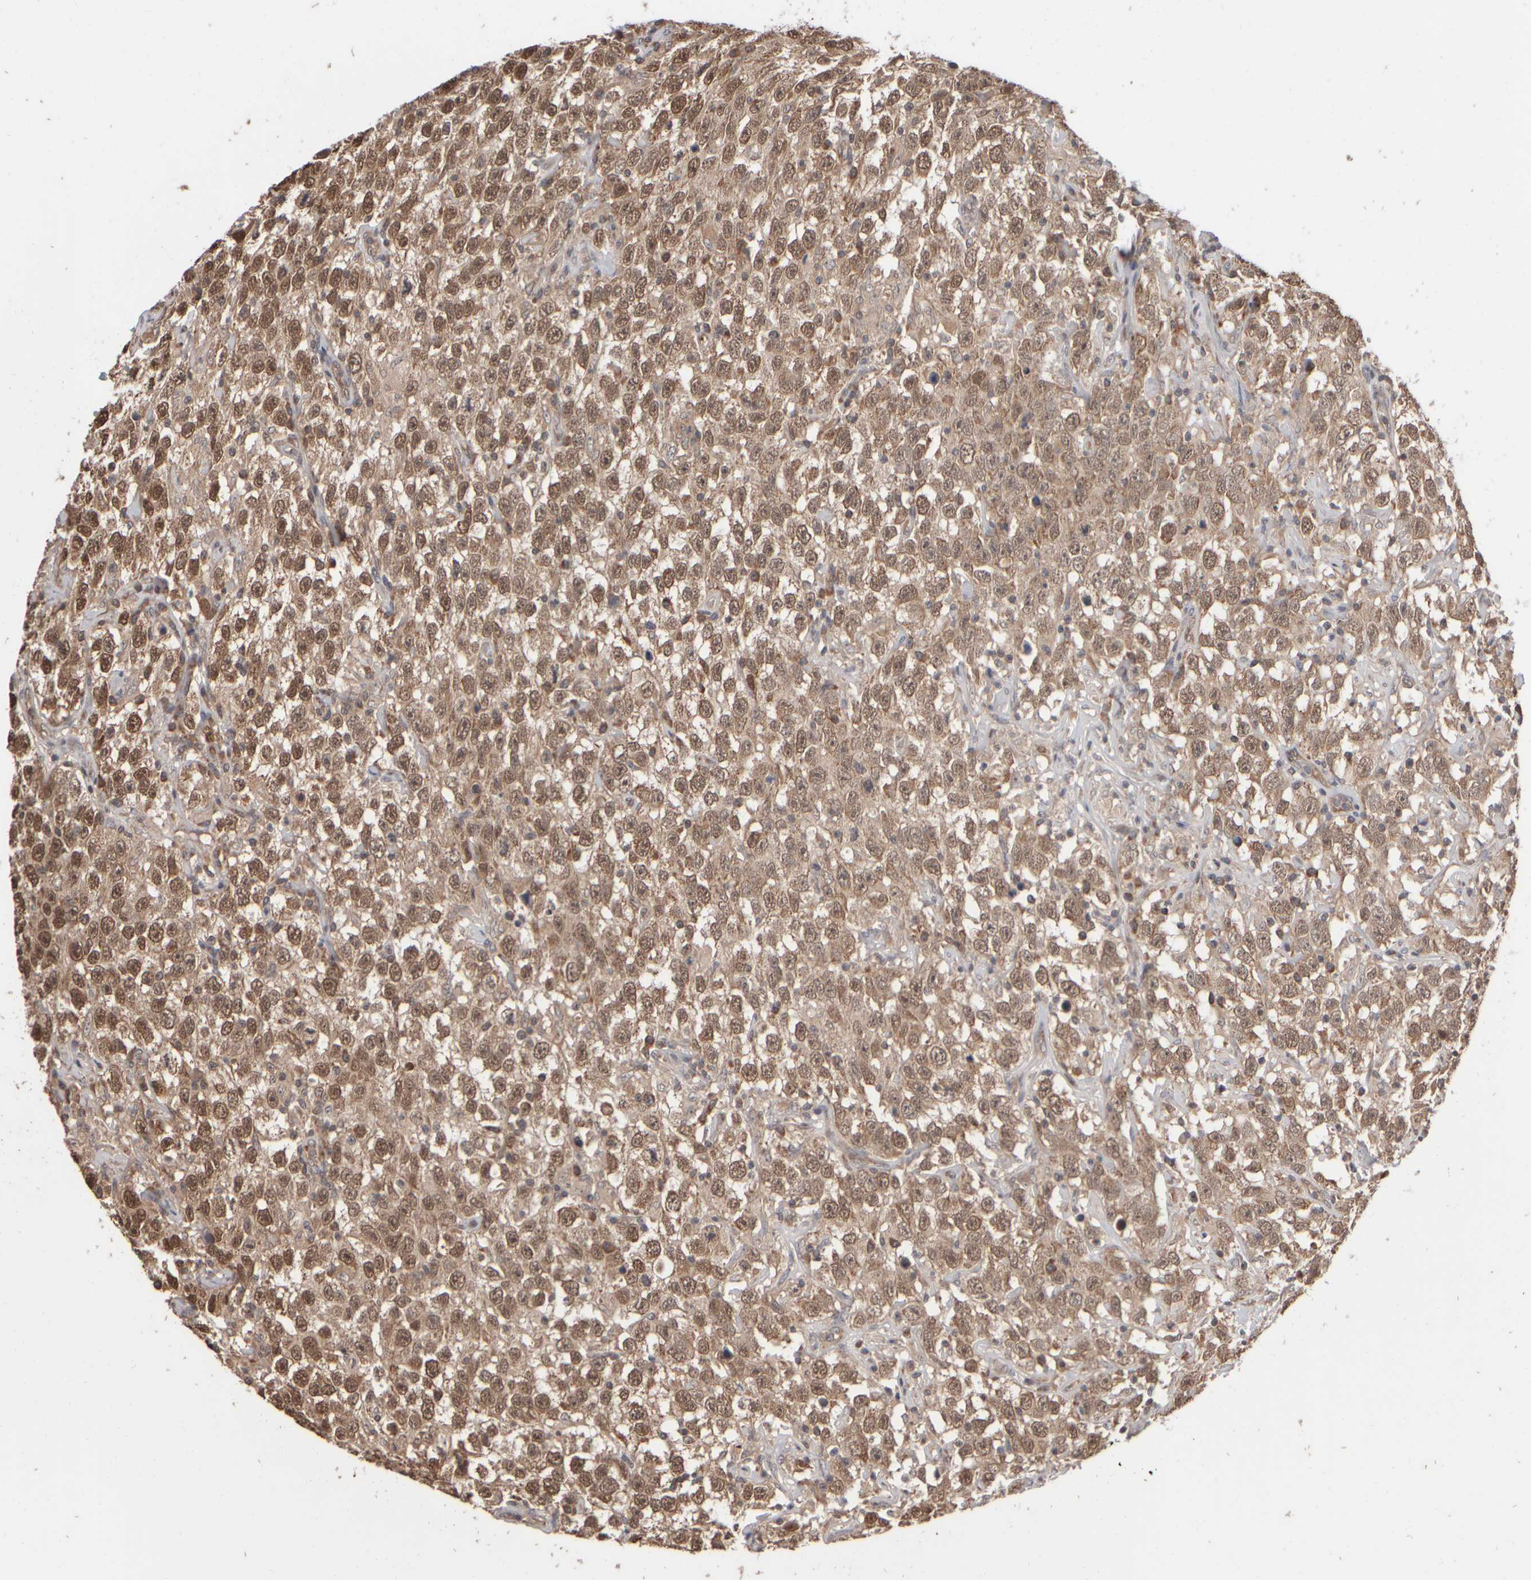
{"staining": {"intensity": "moderate", "quantity": ">75%", "location": "cytoplasmic/membranous,nuclear"}, "tissue": "testis cancer", "cell_type": "Tumor cells", "image_type": "cancer", "snomed": [{"axis": "morphology", "description": "Seminoma, NOS"}, {"axis": "topography", "description": "Testis"}], "caption": "Tumor cells show moderate cytoplasmic/membranous and nuclear expression in about >75% of cells in testis seminoma.", "gene": "ABHD11", "patient": {"sex": "male", "age": 41}}